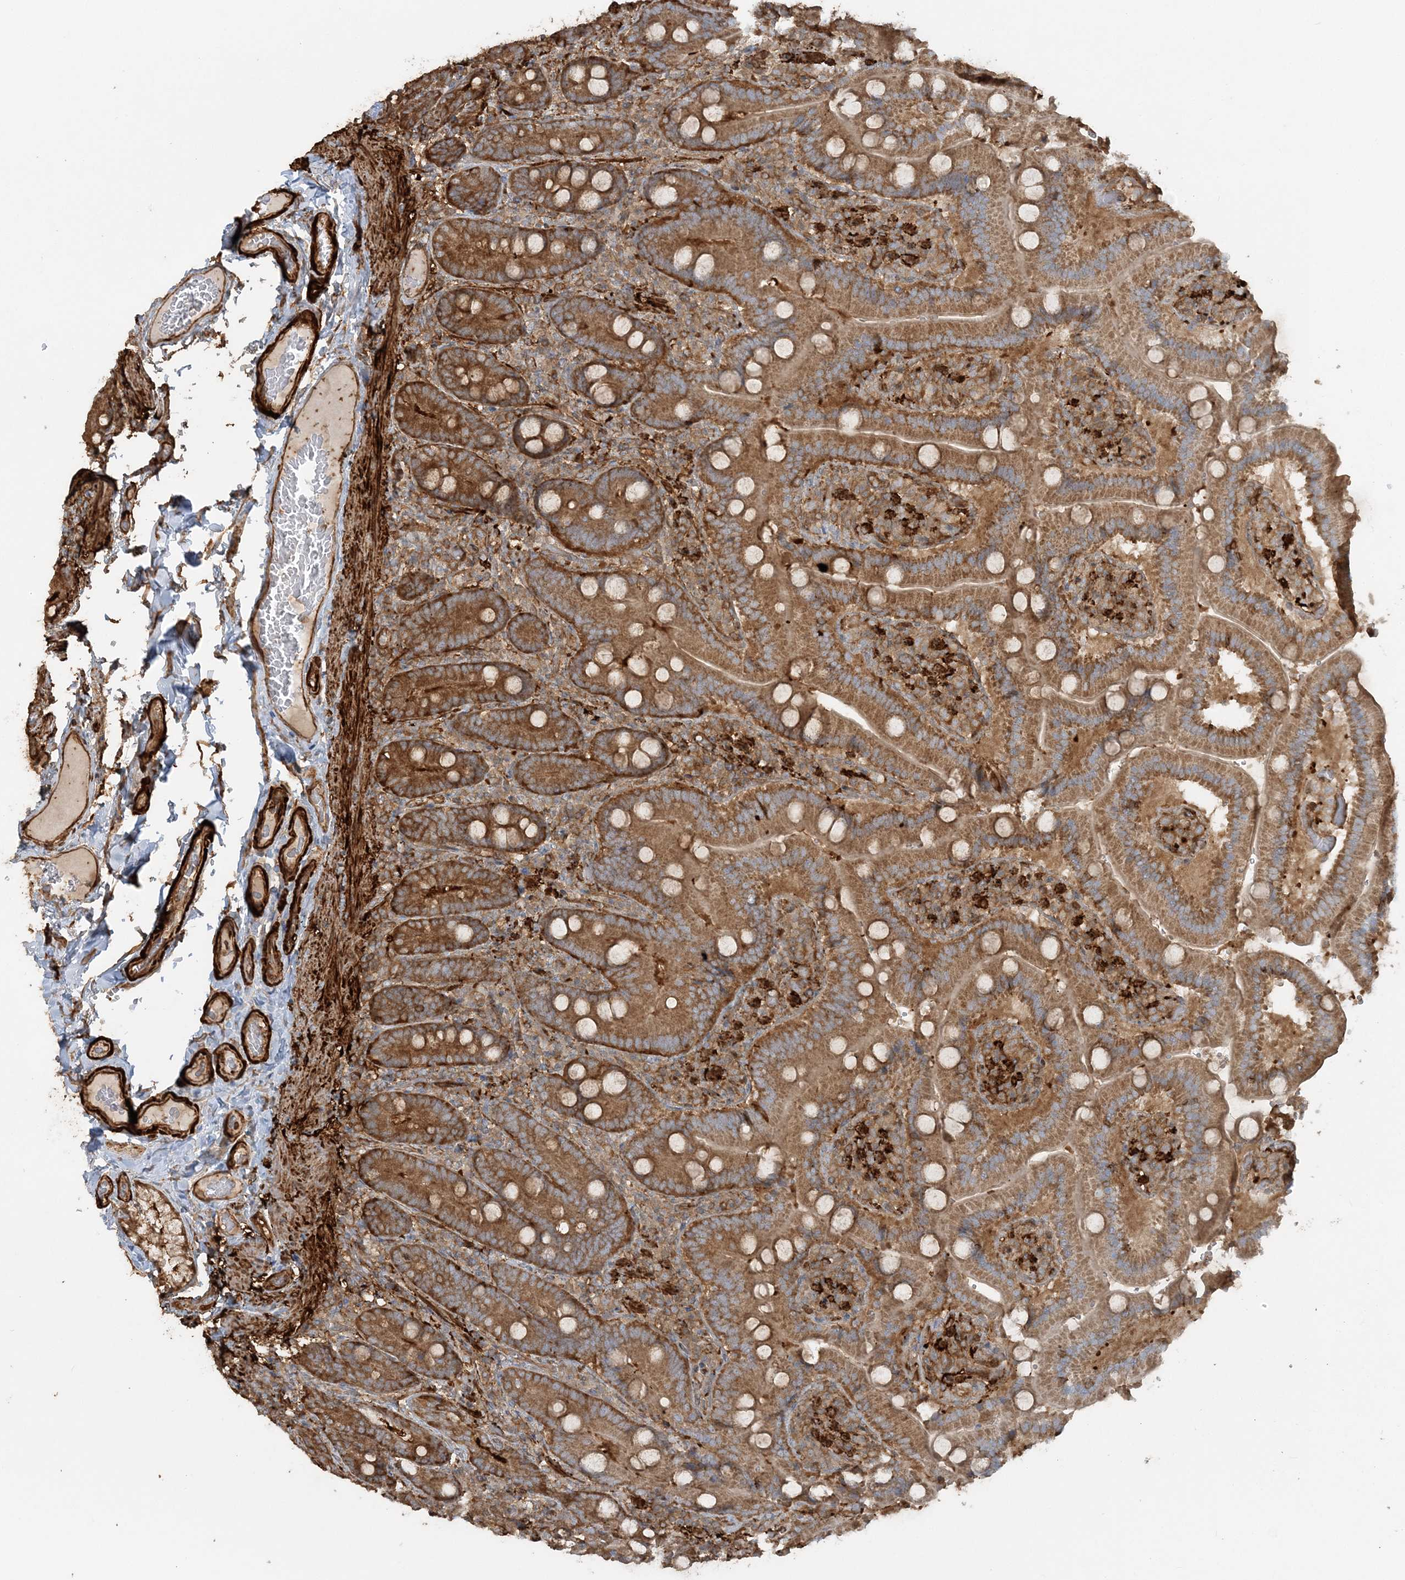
{"staining": {"intensity": "strong", "quantity": ">75%", "location": "cytoplasmic/membranous"}, "tissue": "duodenum", "cell_type": "Glandular cells", "image_type": "normal", "snomed": [{"axis": "morphology", "description": "Normal tissue, NOS"}, {"axis": "topography", "description": "Duodenum"}], "caption": "IHC histopathology image of unremarkable duodenum: duodenum stained using immunohistochemistry (IHC) demonstrates high levels of strong protein expression localized specifically in the cytoplasmic/membranous of glandular cells, appearing as a cytoplasmic/membranous brown color.", "gene": "DSTN", "patient": {"sex": "female", "age": 62}}